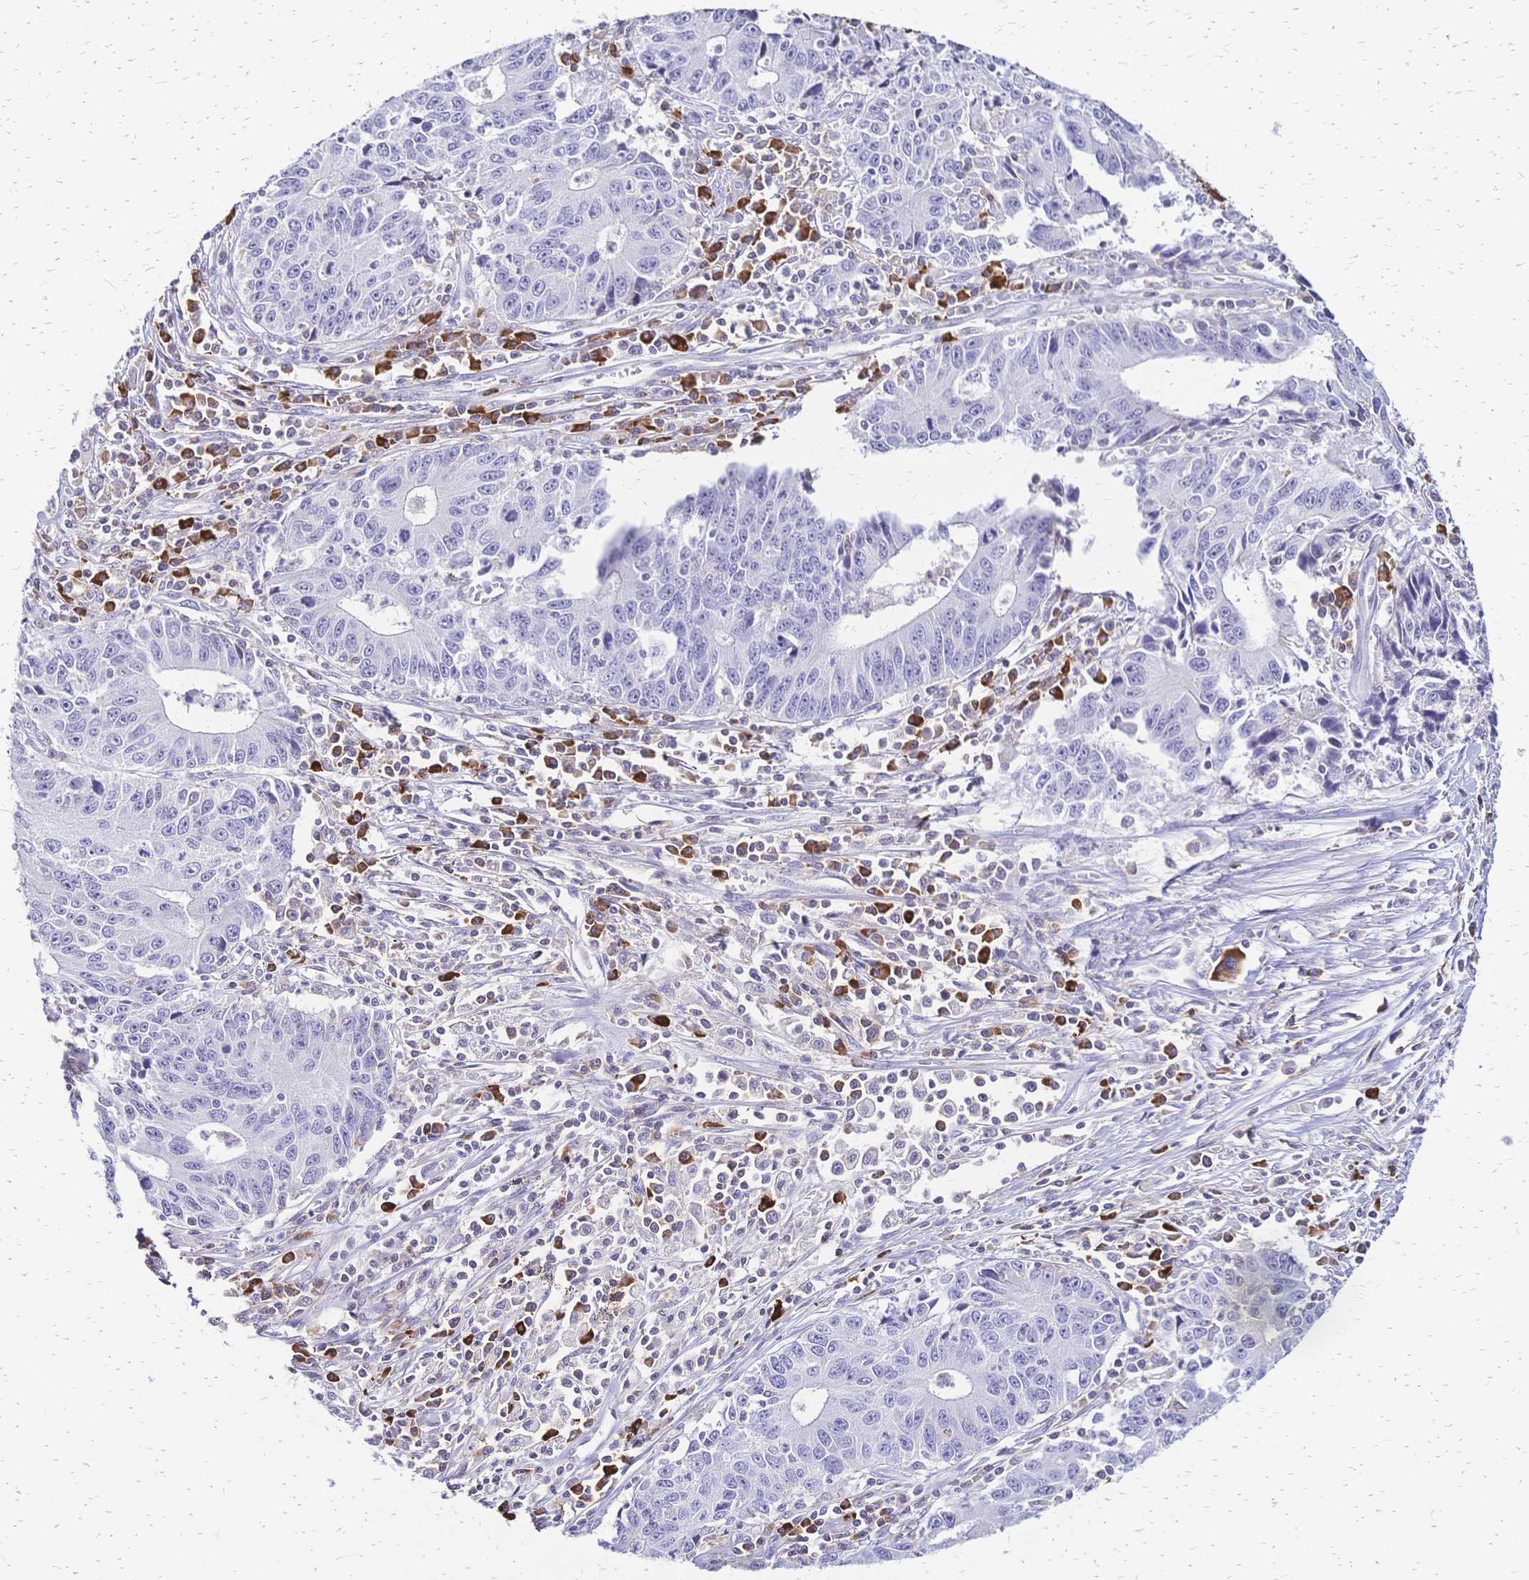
{"staining": {"intensity": "negative", "quantity": "none", "location": "none"}, "tissue": "liver cancer", "cell_type": "Tumor cells", "image_type": "cancer", "snomed": [{"axis": "morphology", "description": "Cholangiocarcinoma"}, {"axis": "topography", "description": "Liver"}], "caption": "Immunohistochemistry (IHC) micrograph of liver cancer stained for a protein (brown), which shows no positivity in tumor cells.", "gene": "IL2RA", "patient": {"sex": "male", "age": 65}}